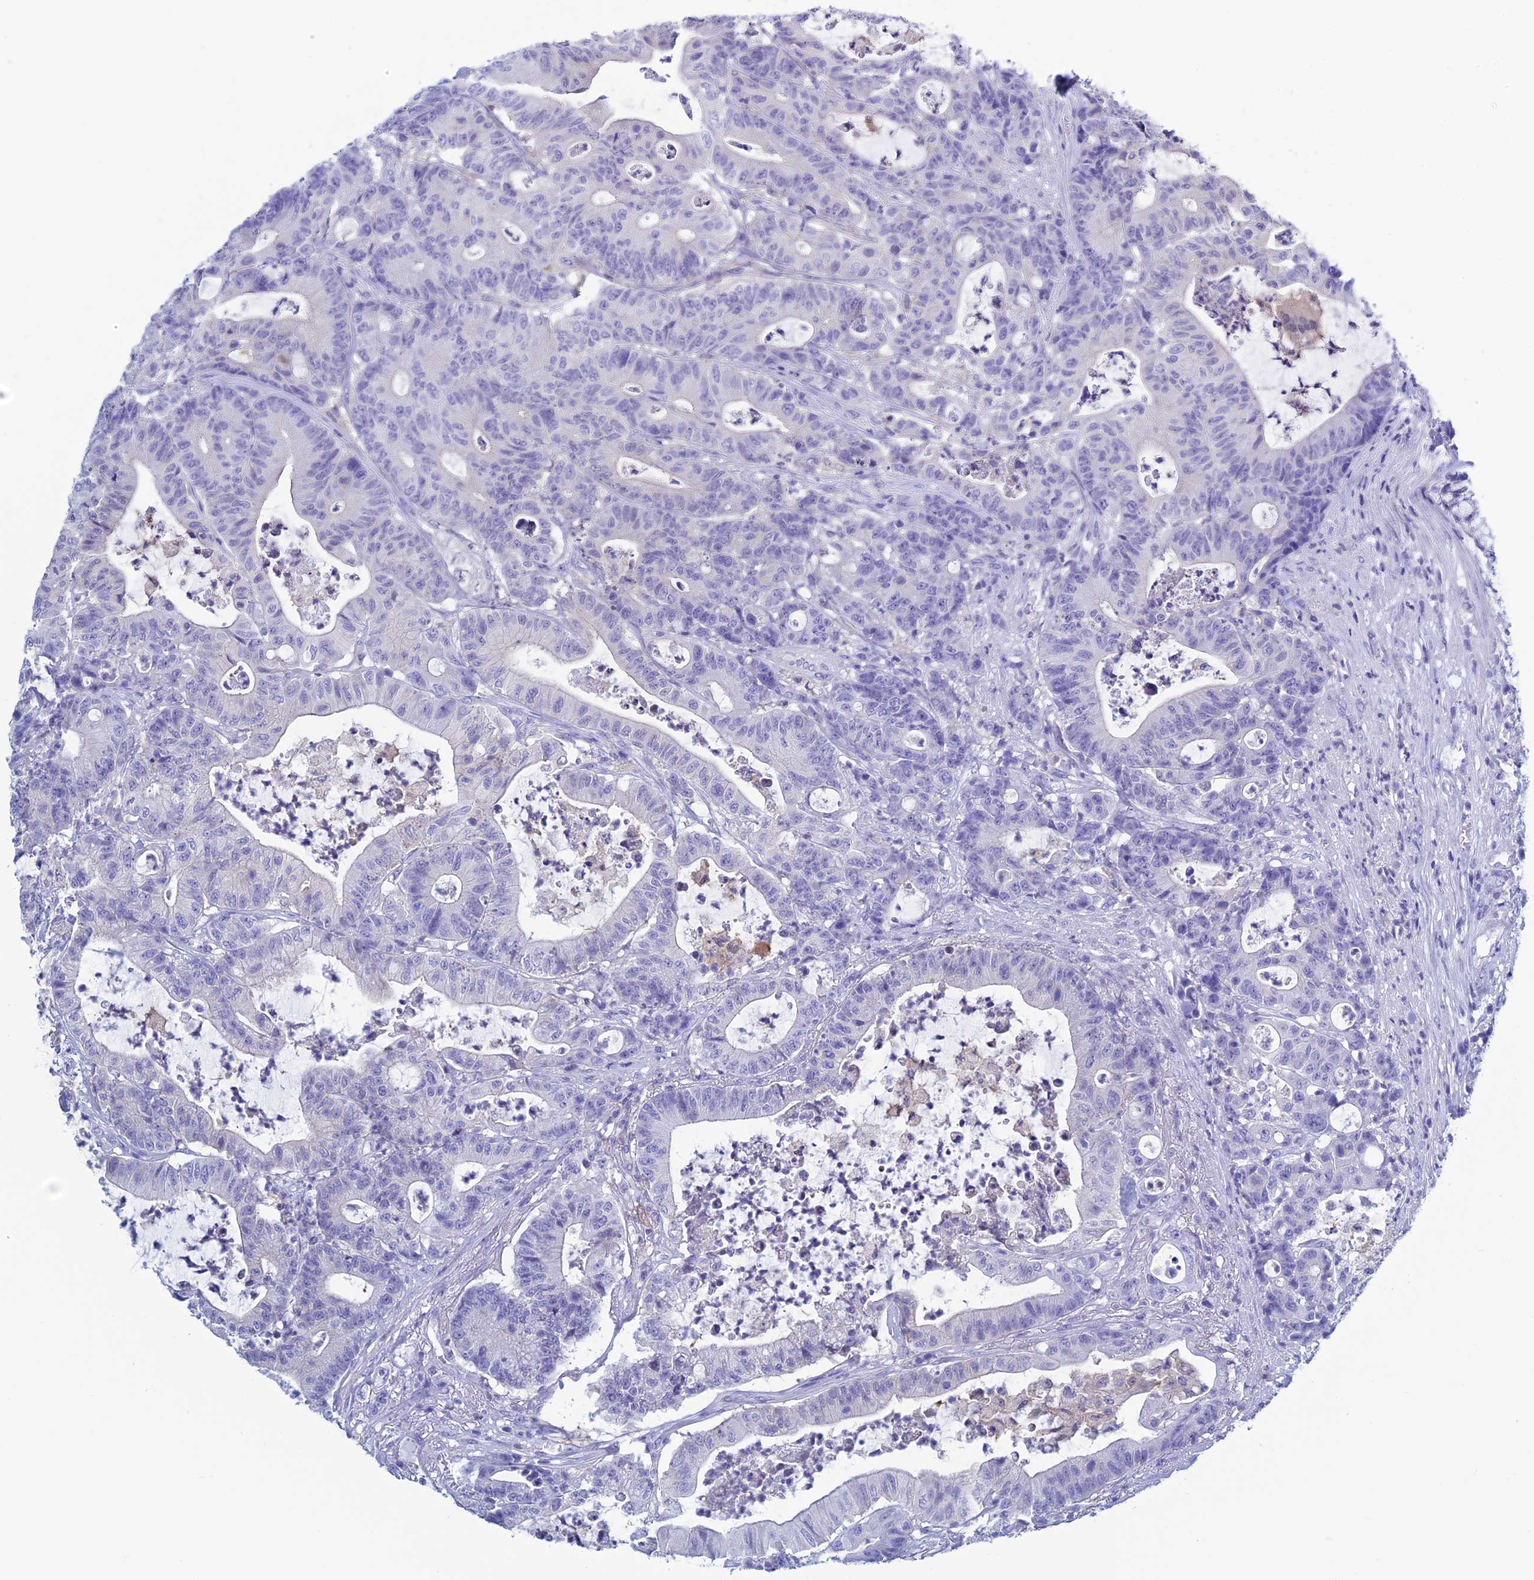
{"staining": {"intensity": "negative", "quantity": "none", "location": "none"}, "tissue": "colorectal cancer", "cell_type": "Tumor cells", "image_type": "cancer", "snomed": [{"axis": "morphology", "description": "Adenocarcinoma, NOS"}, {"axis": "topography", "description": "Colon"}], "caption": "IHC histopathology image of human colorectal cancer (adenocarcinoma) stained for a protein (brown), which demonstrates no positivity in tumor cells.", "gene": "KCNK17", "patient": {"sex": "female", "age": 84}}